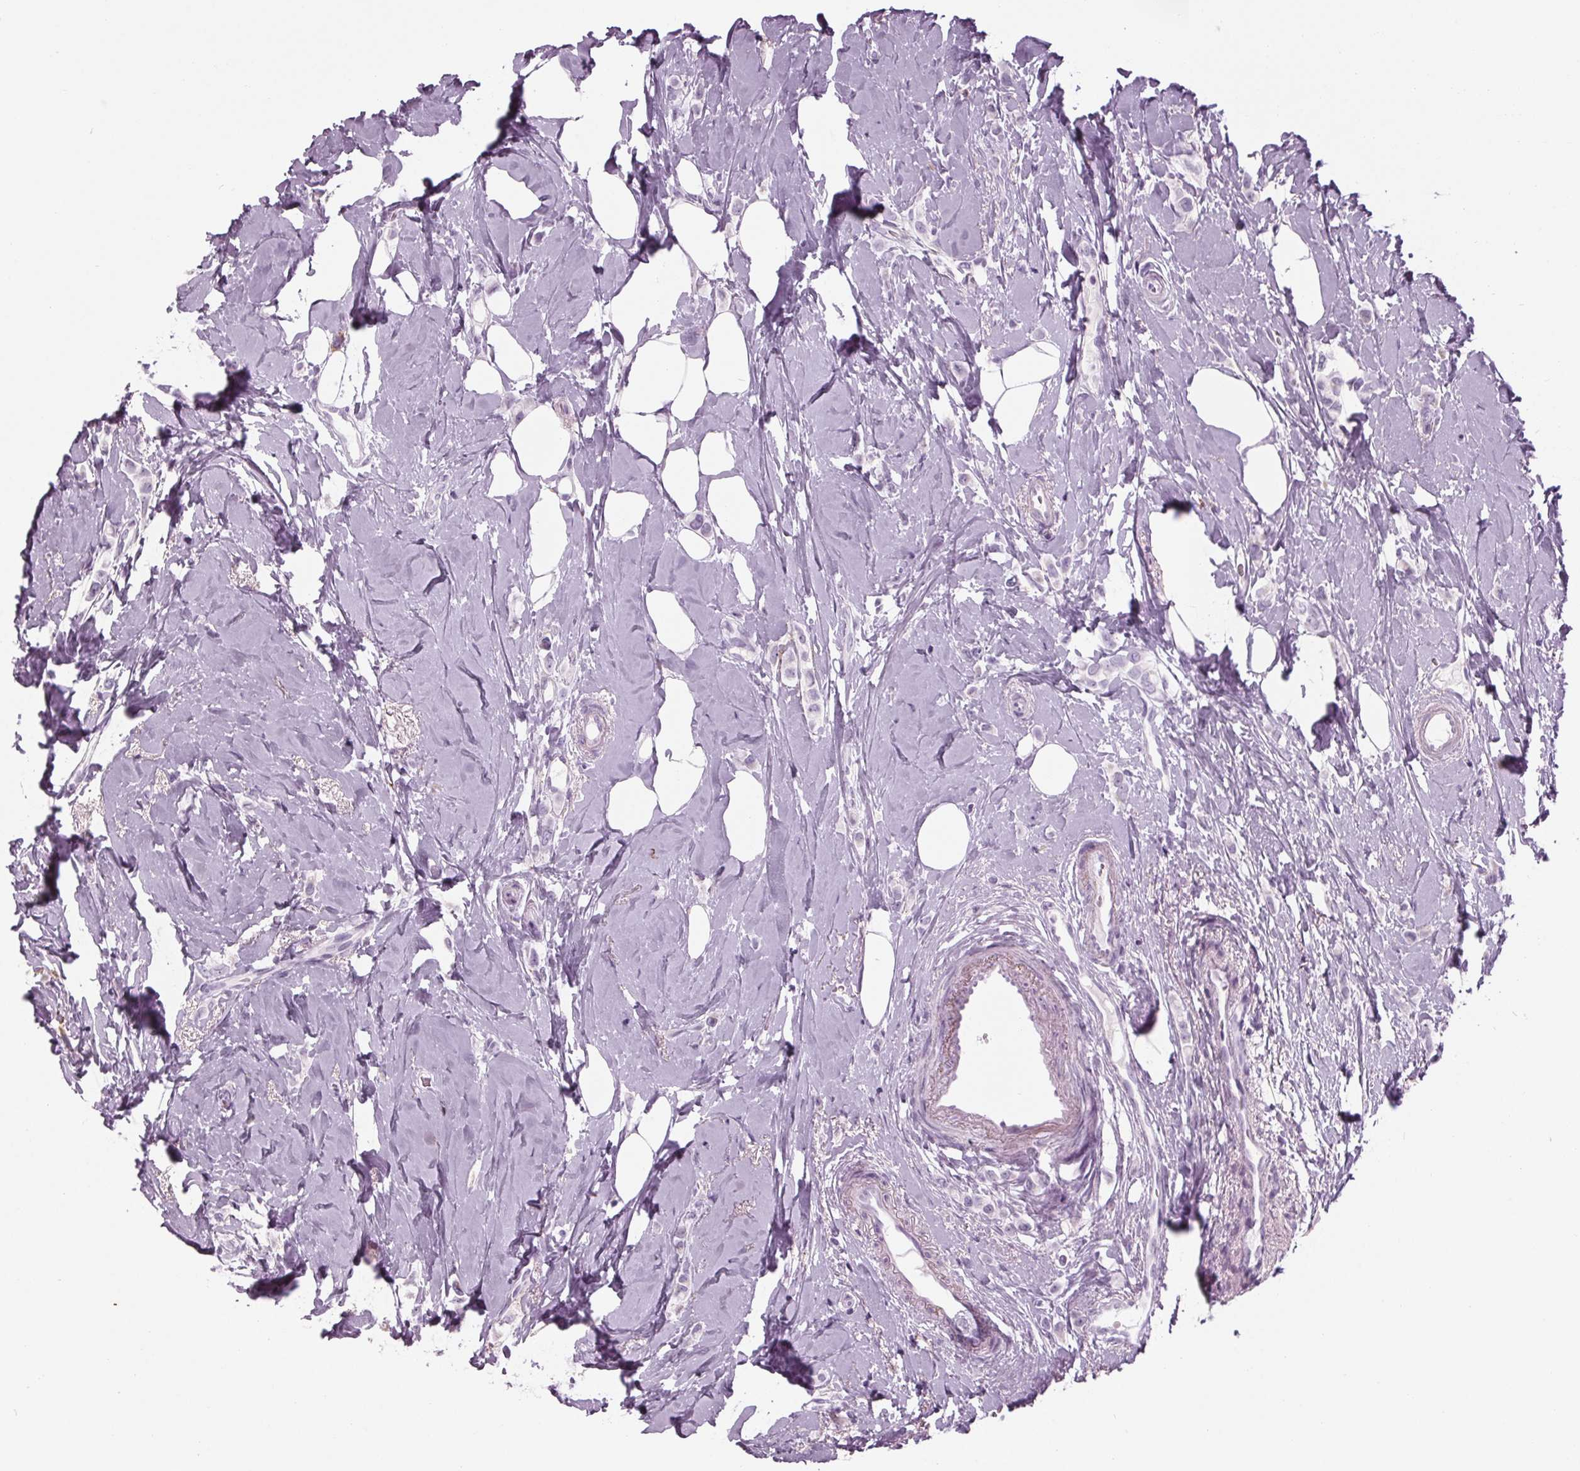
{"staining": {"intensity": "negative", "quantity": "none", "location": "none"}, "tissue": "breast cancer", "cell_type": "Tumor cells", "image_type": "cancer", "snomed": [{"axis": "morphology", "description": "Lobular carcinoma"}, {"axis": "topography", "description": "Breast"}], "caption": "This photomicrograph is of breast cancer stained with IHC to label a protein in brown with the nuclei are counter-stained blue. There is no expression in tumor cells.", "gene": "CYP3A43", "patient": {"sex": "female", "age": 66}}